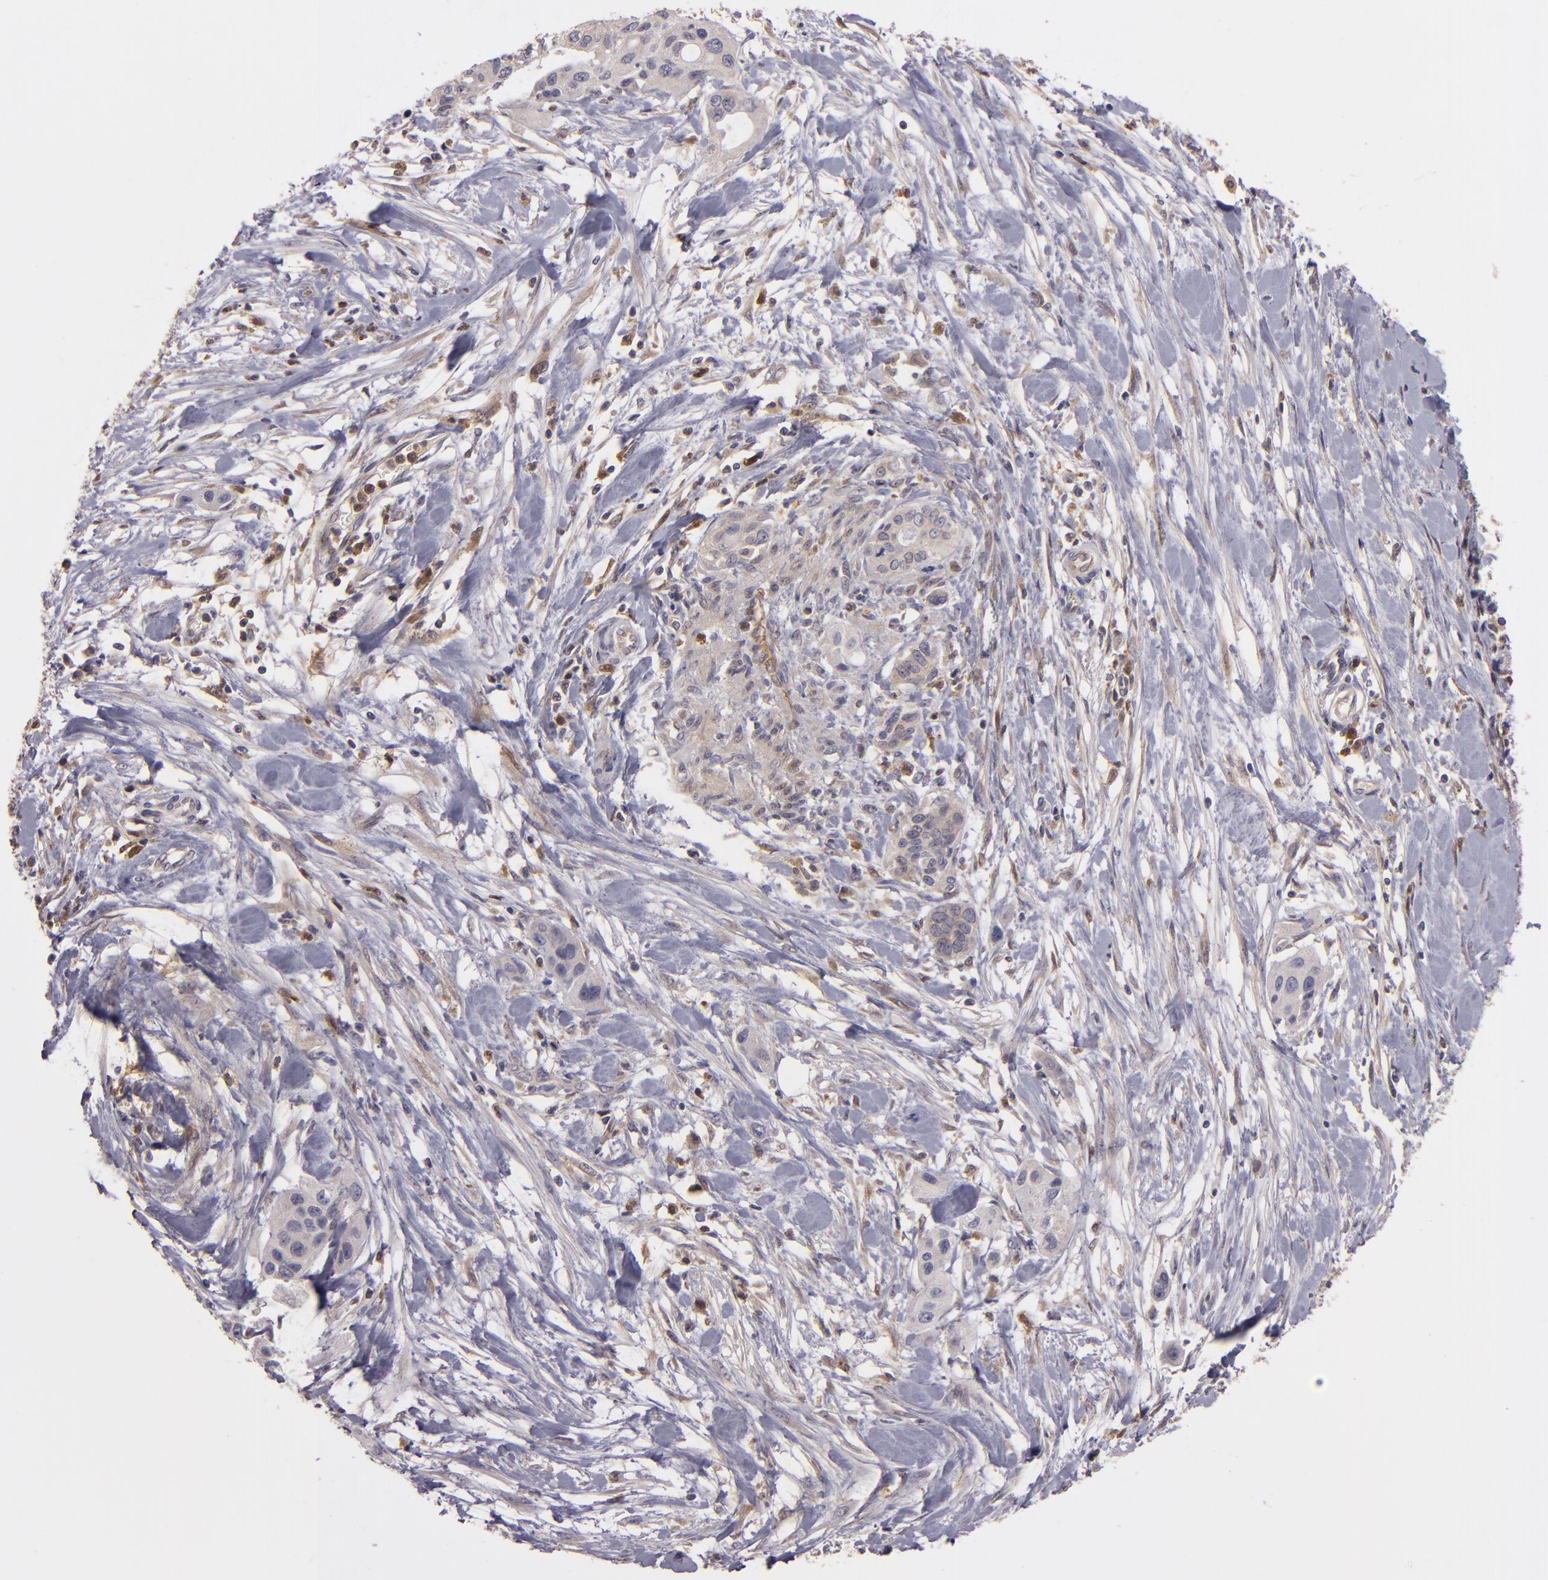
{"staining": {"intensity": "weak", "quantity": ">75%", "location": "cytoplasmic/membranous"}, "tissue": "pancreatic cancer", "cell_type": "Tumor cells", "image_type": "cancer", "snomed": [{"axis": "morphology", "description": "Adenocarcinoma, NOS"}, {"axis": "topography", "description": "Pancreas"}], "caption": "IHC staining of pancreatic cancer, which demonstrates low levels of weak cytoplasmic/membranous staining in approximately >75% of tumor cells indicating weak cytoplasmic/membranous protein expression. The staining was performed using DAB (3,3'-diaminobenzidine) (brown) for protein detection and nuclei were counterstained in hematoxylin (blue).", "gene": "FHIT", "patient": {"sex": "female", "age": 60}}